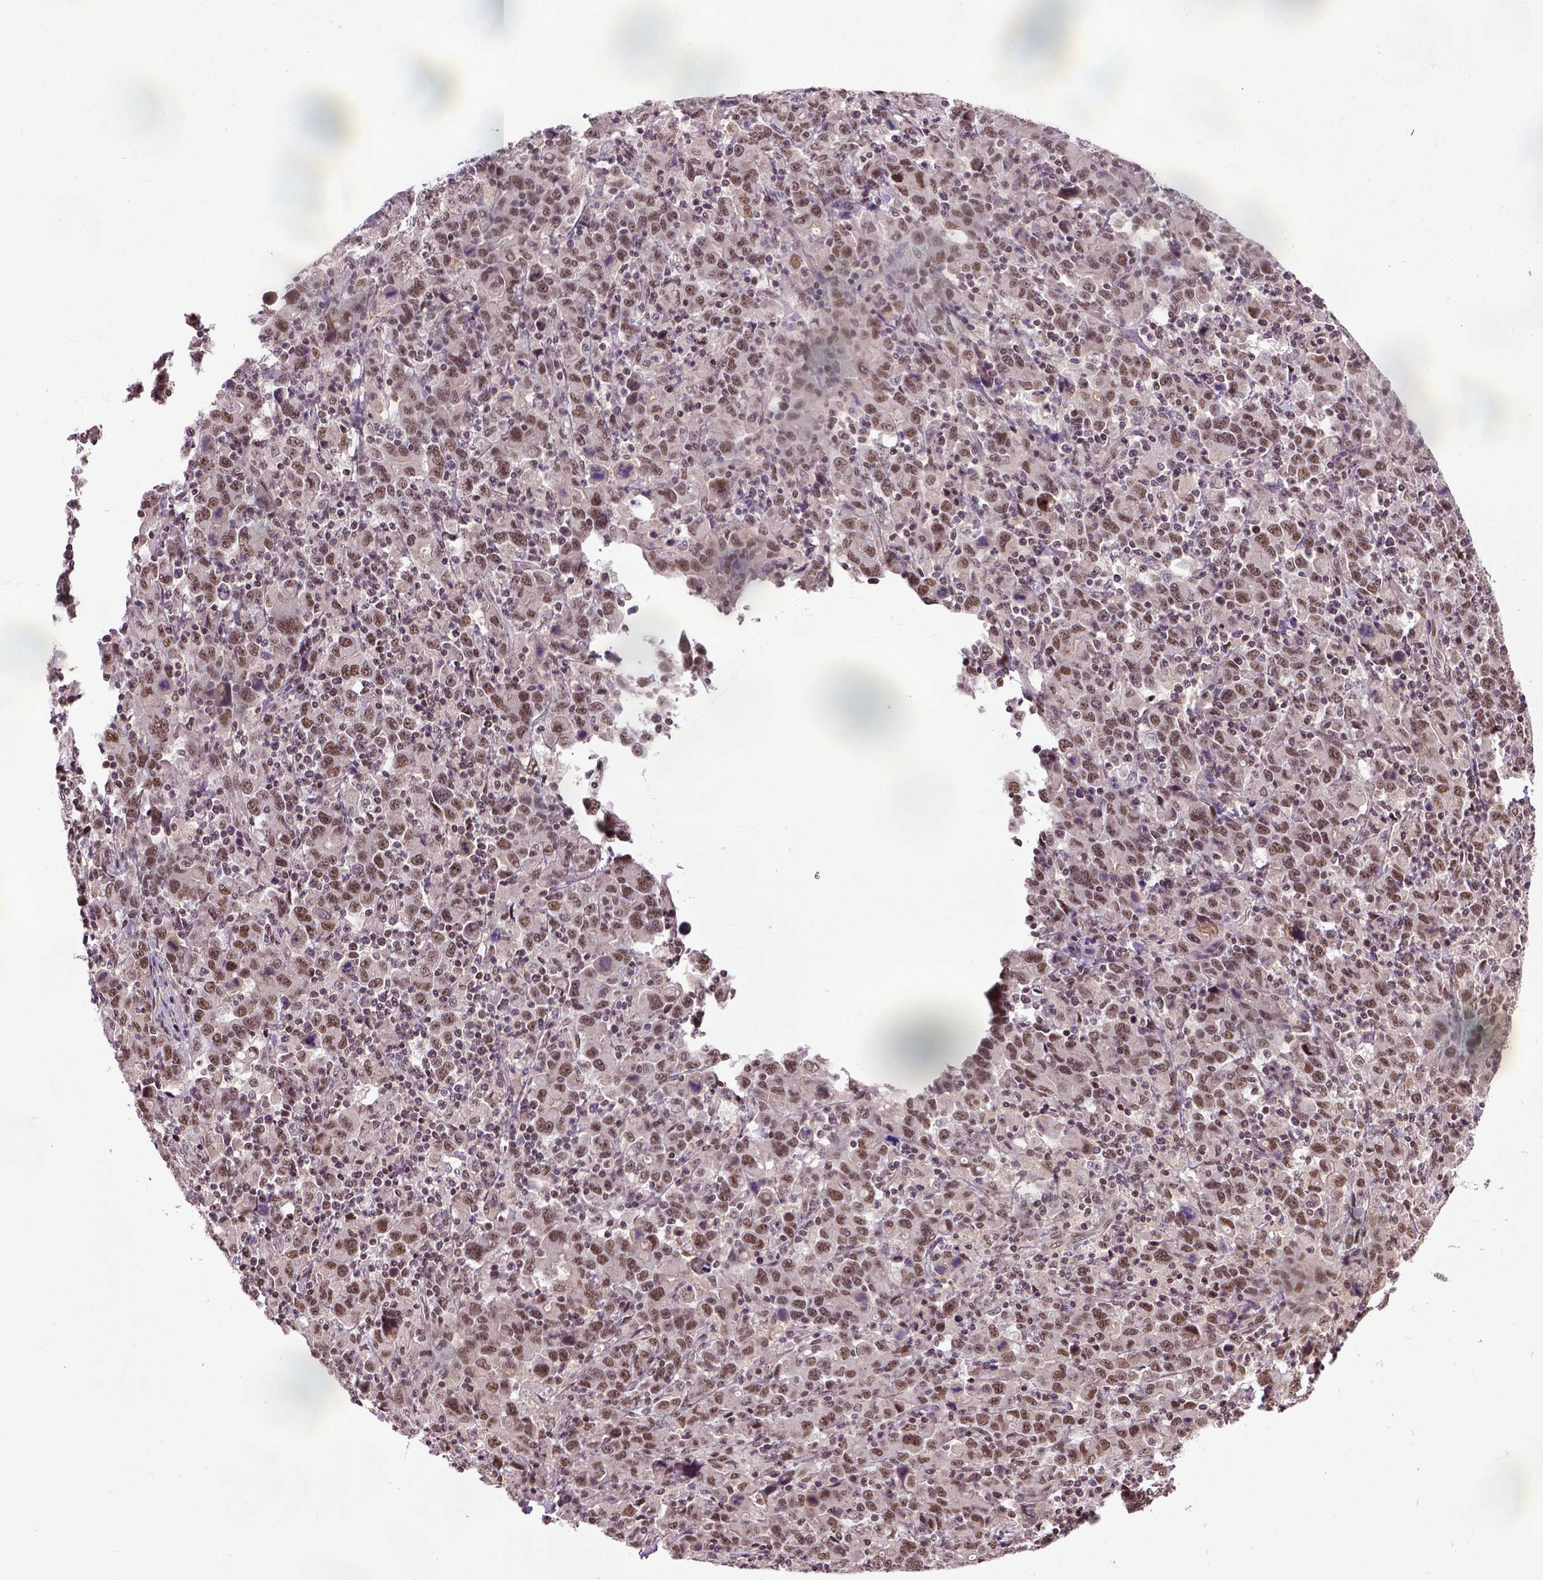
{"staining": {"intensity": "moderate", "quantity": ">75%", "location": "nuclear"}, "tissue": "stomach cancer", "cell_type": "Tumor cells", "image_type": "cancer", "snomed": [{"axis": "morphology", "description": "Adenocarcinoma, NOS"}, {"axis": "topography", "description": "Stomach, upper"}], "caption": "Tumor cells demonstrate medium levels of moderate nuclear positivity in approximately >75% of cells in adenocarcinoma (stomach). Nuclei are stained in blue.", "gene": "UBA3", "patient": {"sex": "male", "age": 69}}